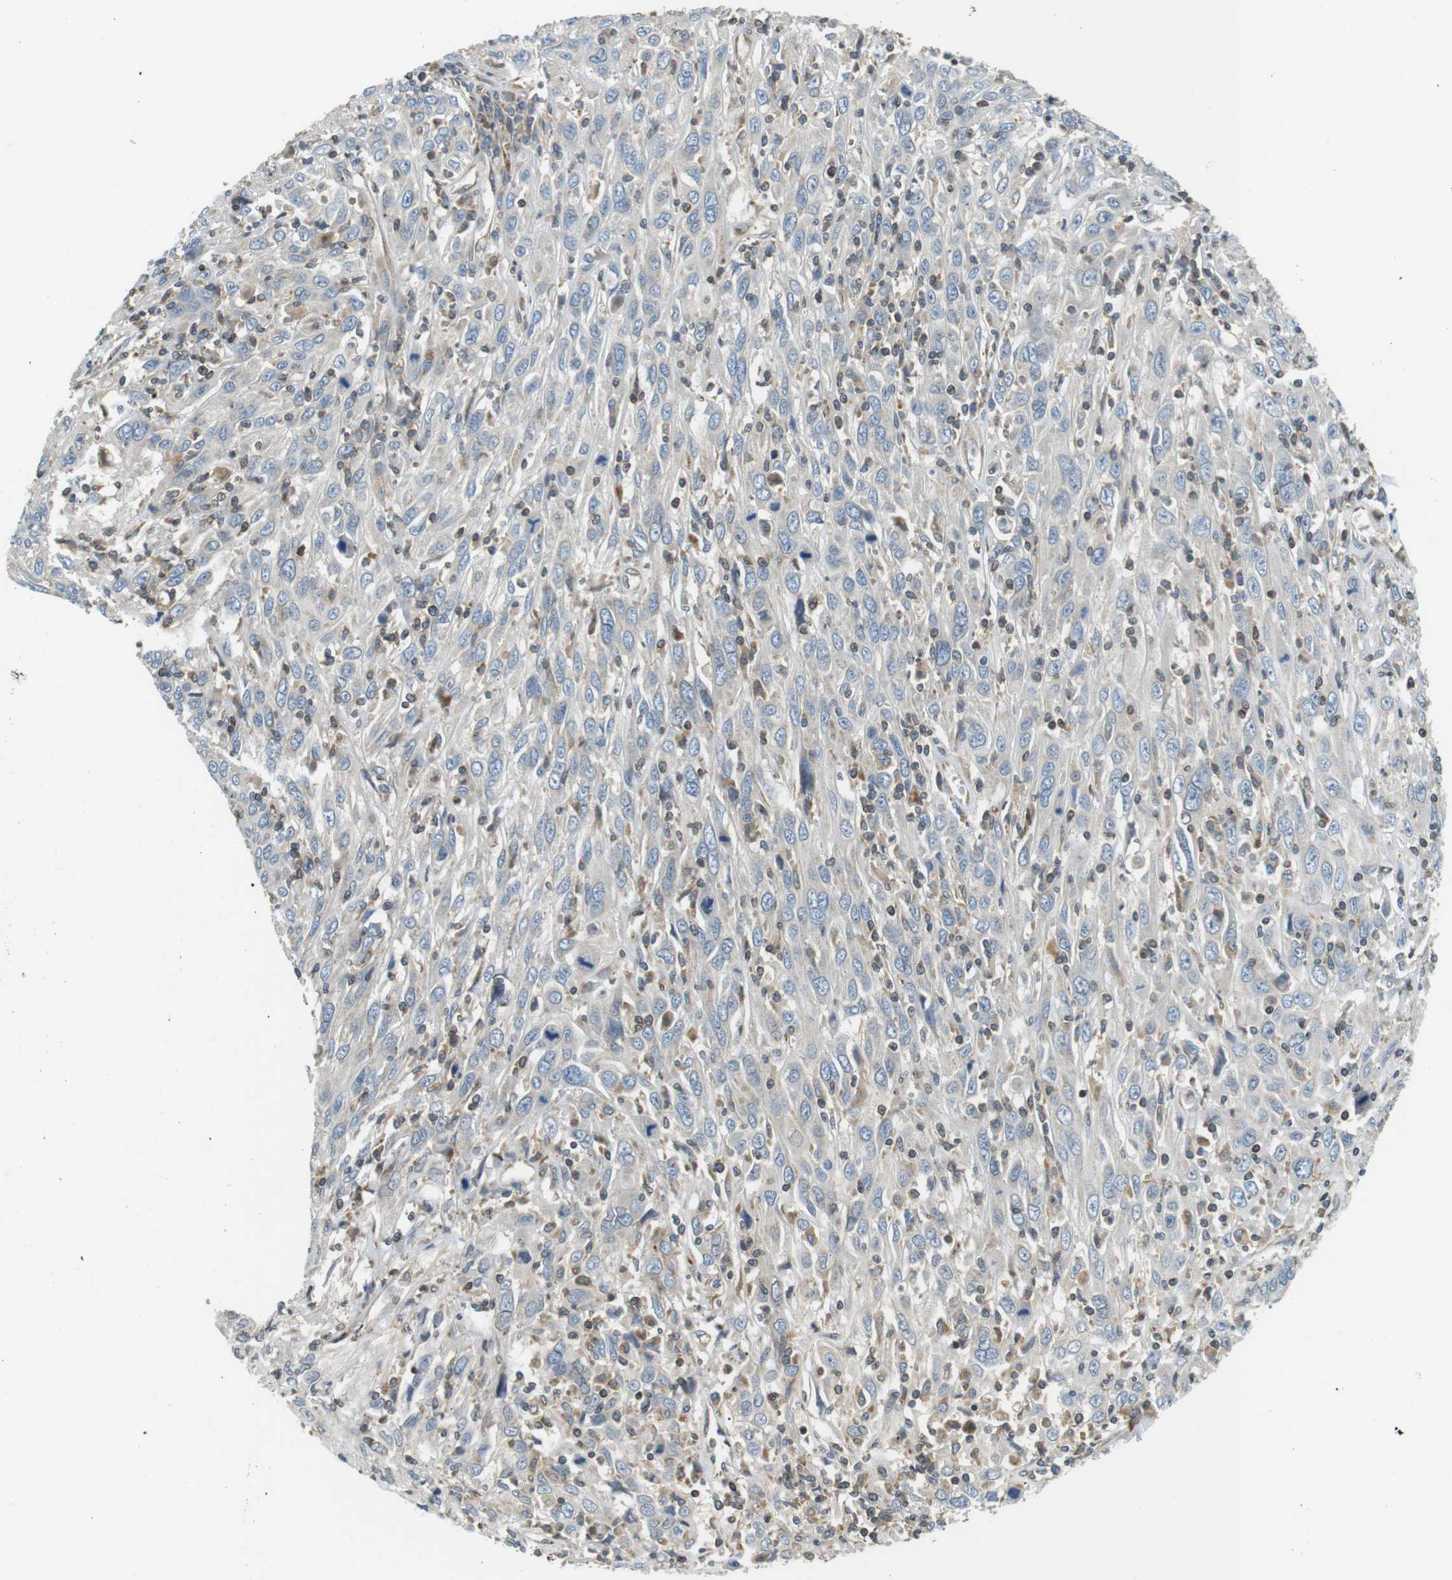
{"staining": {"intensity": "negative", "quantity": "none", "location": "none"}, "tissue": "cervical cancer", "cell_type": "Tumor cells", "image_type": "cancer", "snomed": [{"axis": "morphology", "description": "Squamous cell carcinoma, NOS"}, {"axis": "topography", "description": "Cervix"}], "caption": "Protein analysis of cervical cancer (squamous cell carcinoma) exhibits no significant expression in tumor cells. The staining was performed using DAB (3,3'-diaminobenzidine) to visualize the protein expression in brown, while the nuclei were stained in blue with hematoxylin (Magnification: 20x).", "gene": "TMX4", "patient": {"sex": "female", "age": 46}}